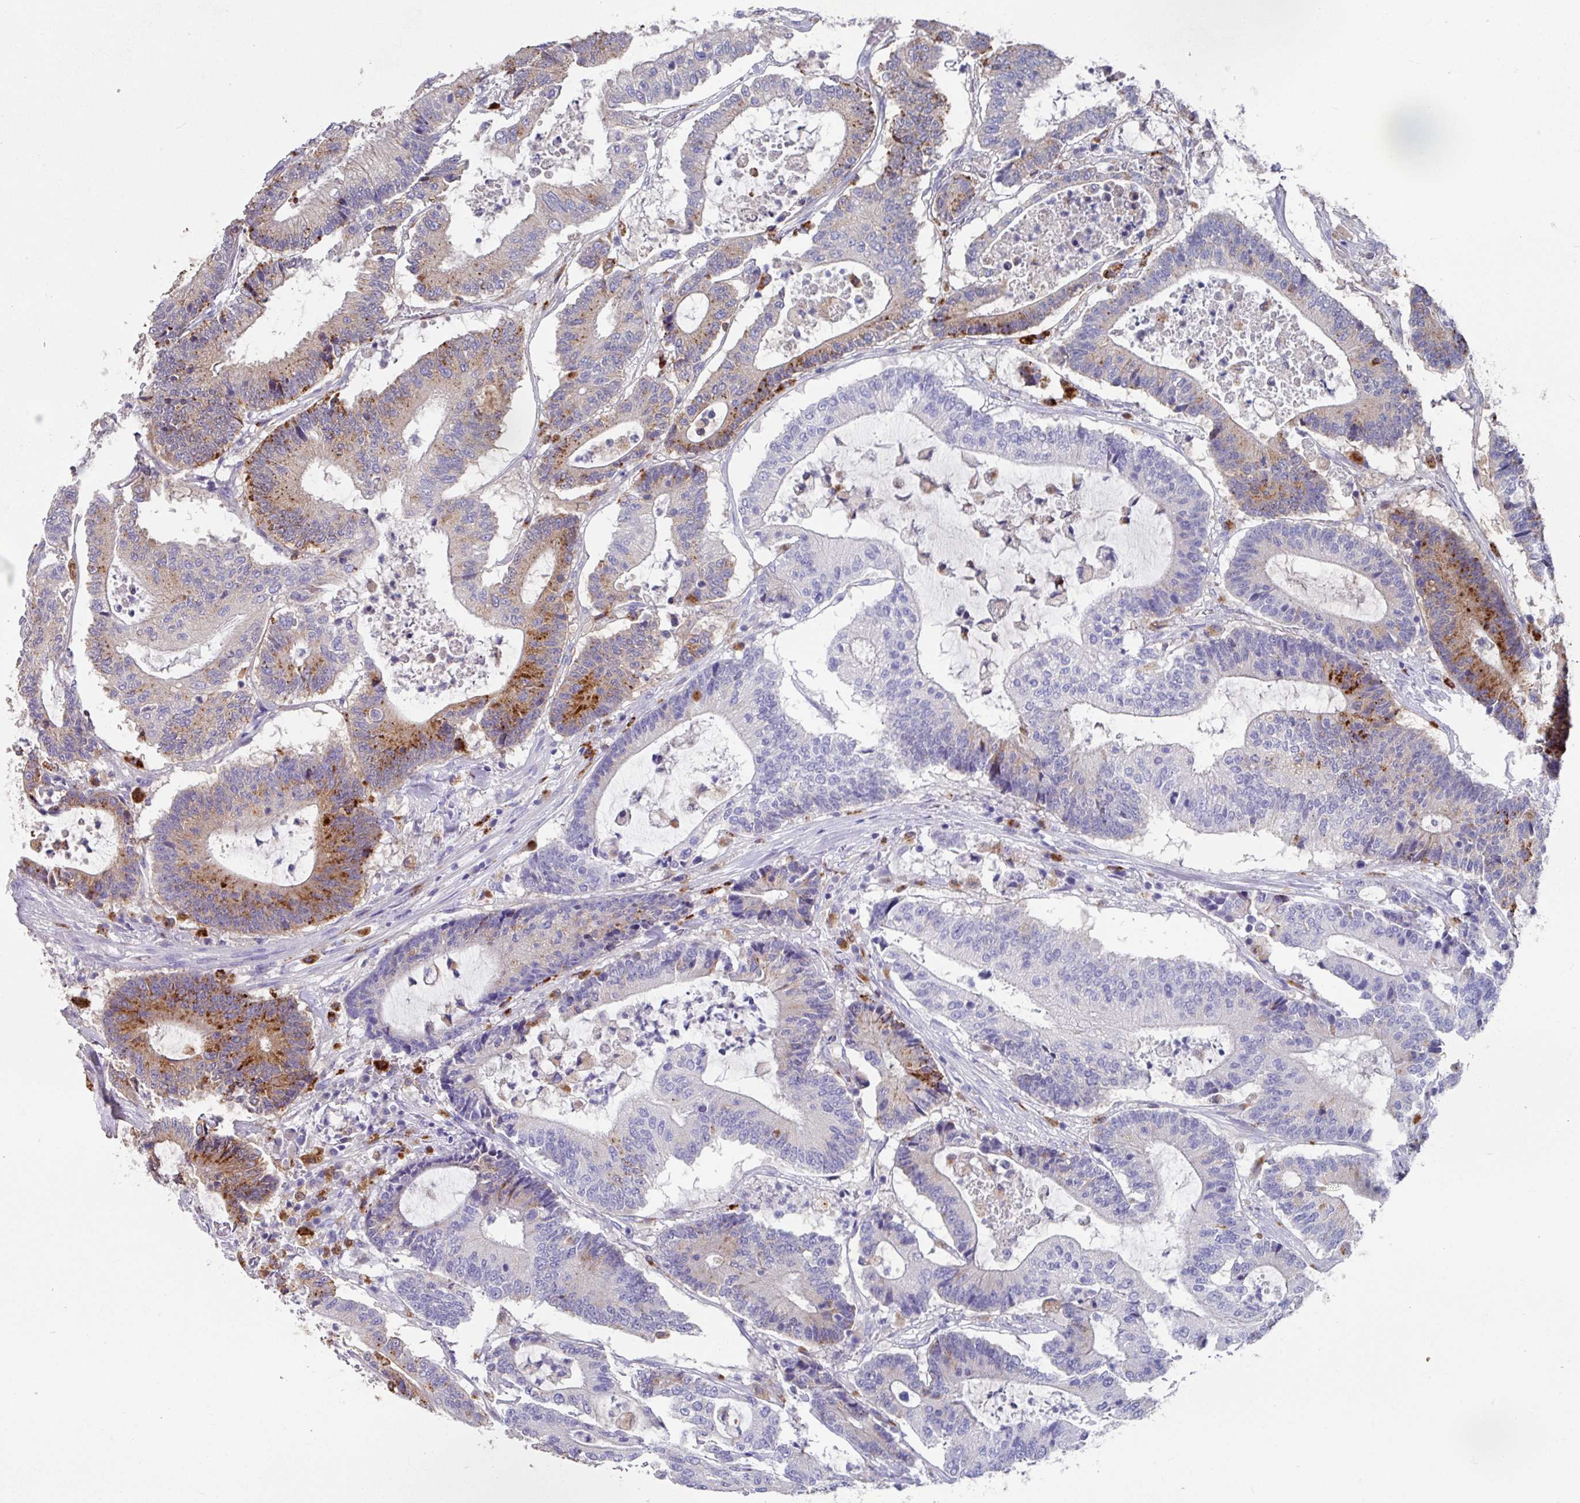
{"staining": {"intensity": "moderate", "quantity": "25%-75%", "location": "cytoplasmic/membranous"}, "tissue": "colorectal cancer", "cell_type": "Tumor cells", "image_type": "cancer", "snomed": [{"axis": "morphology", "description": "Adenocarcinoma, NOS"}, {"axis": "topography", "description": "Colon"}], "caption": "Immunohistochemistry photomicrograph of human adenocarcinoma (colorectal) stained for a protein (brown), which reveals medium levels of moderate cytoplasmic/membranous staining in about 25%-75% of tumor cells.", "gene": "CPVL", "patient": {"sex": "female", "age": 84}}